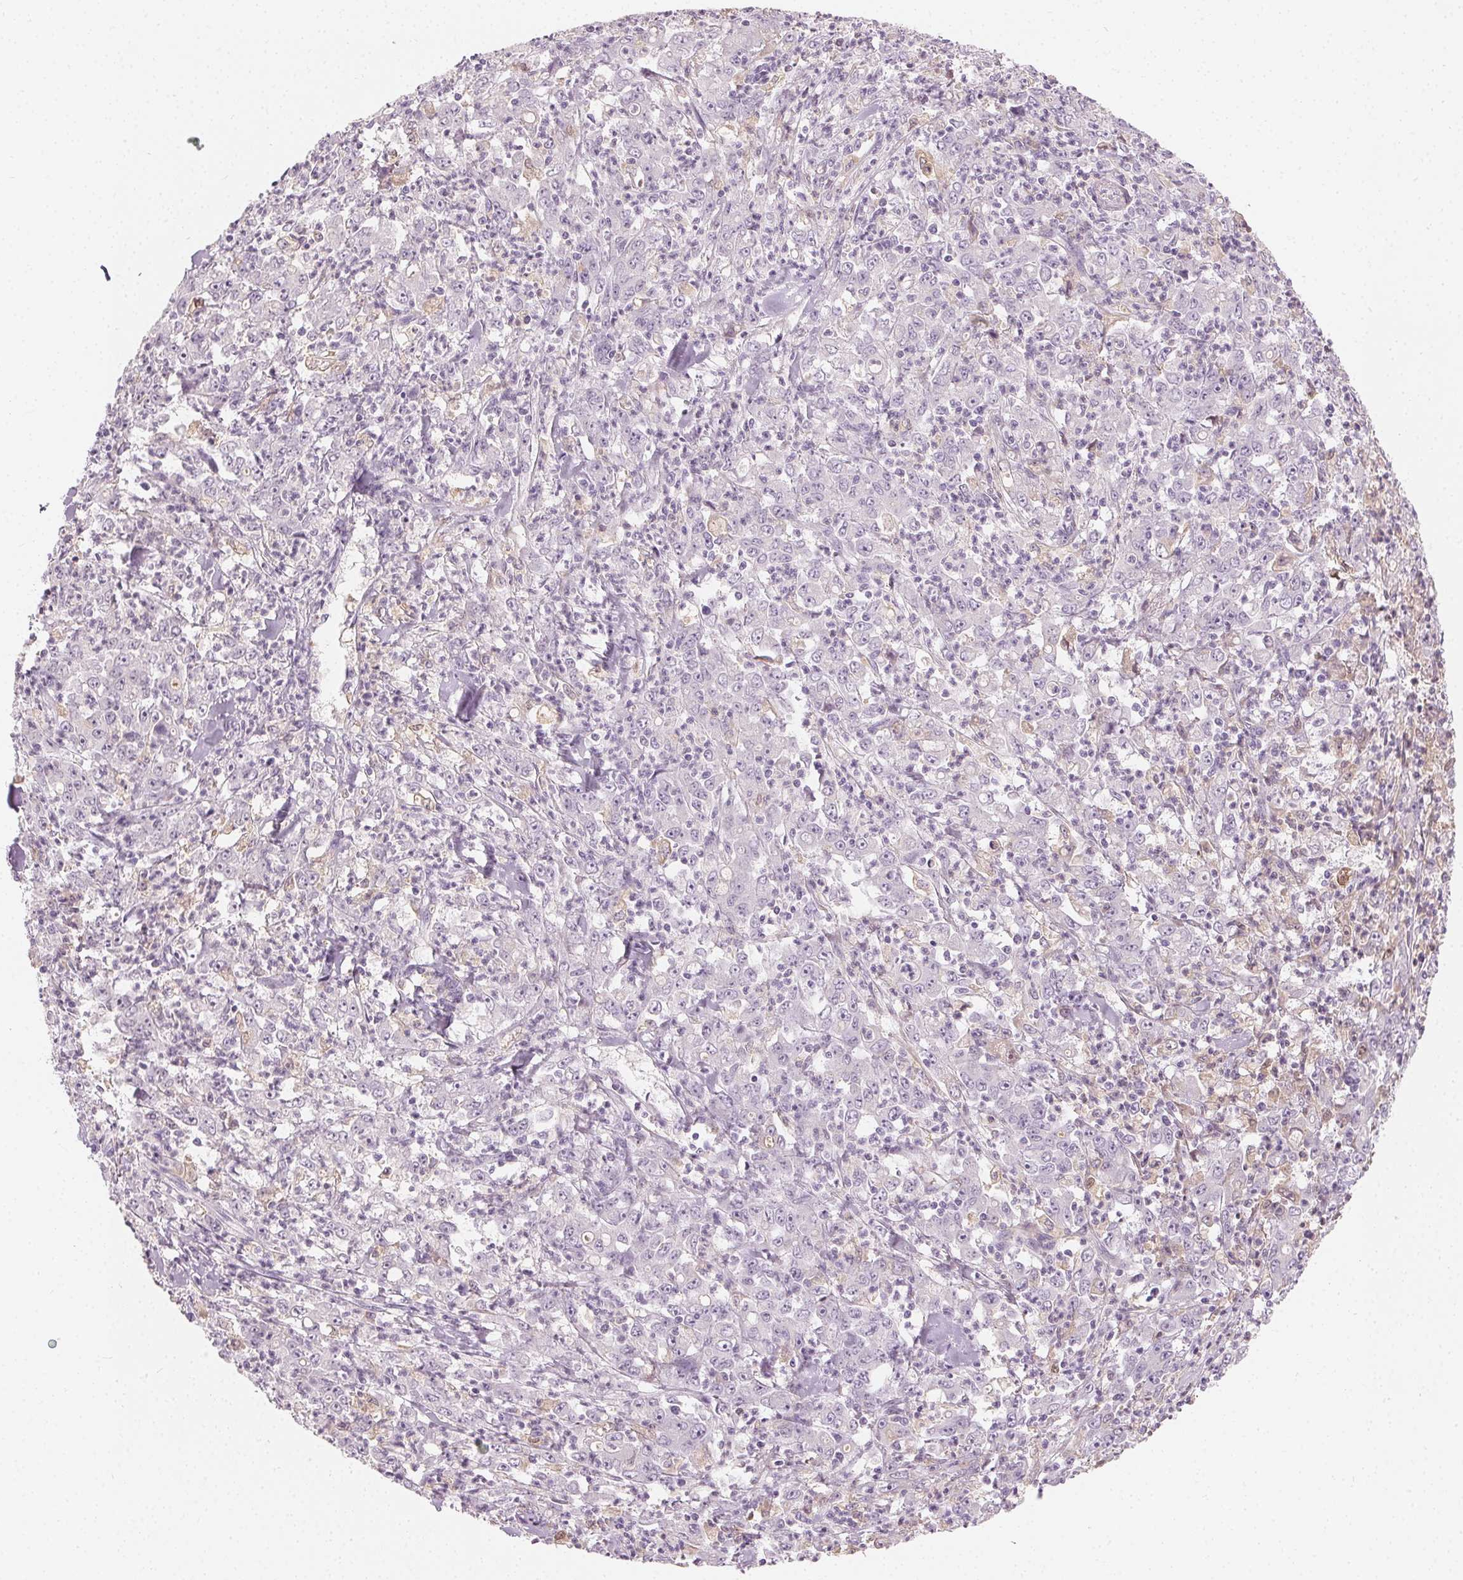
{"staining": {"intensity": "negative", "quantity": "none", "location": "none"}, "tissue": "stomach cancer", "cell_type": "Tumor cells", "image_type": "cancer", "snomed": [{"axis": "morphology", "description": "Adenocarcinoma, NOS"}, {"axis": "topography", "description": "Stomach, lower"}], "caption": "An IHC micrograph of stomach adenocarcinoma is shown. There is no staining in tumor cells of stomach adenocarcinoma.", "gene": "AFM", "patient": {"sex": "female", "age": 71}}